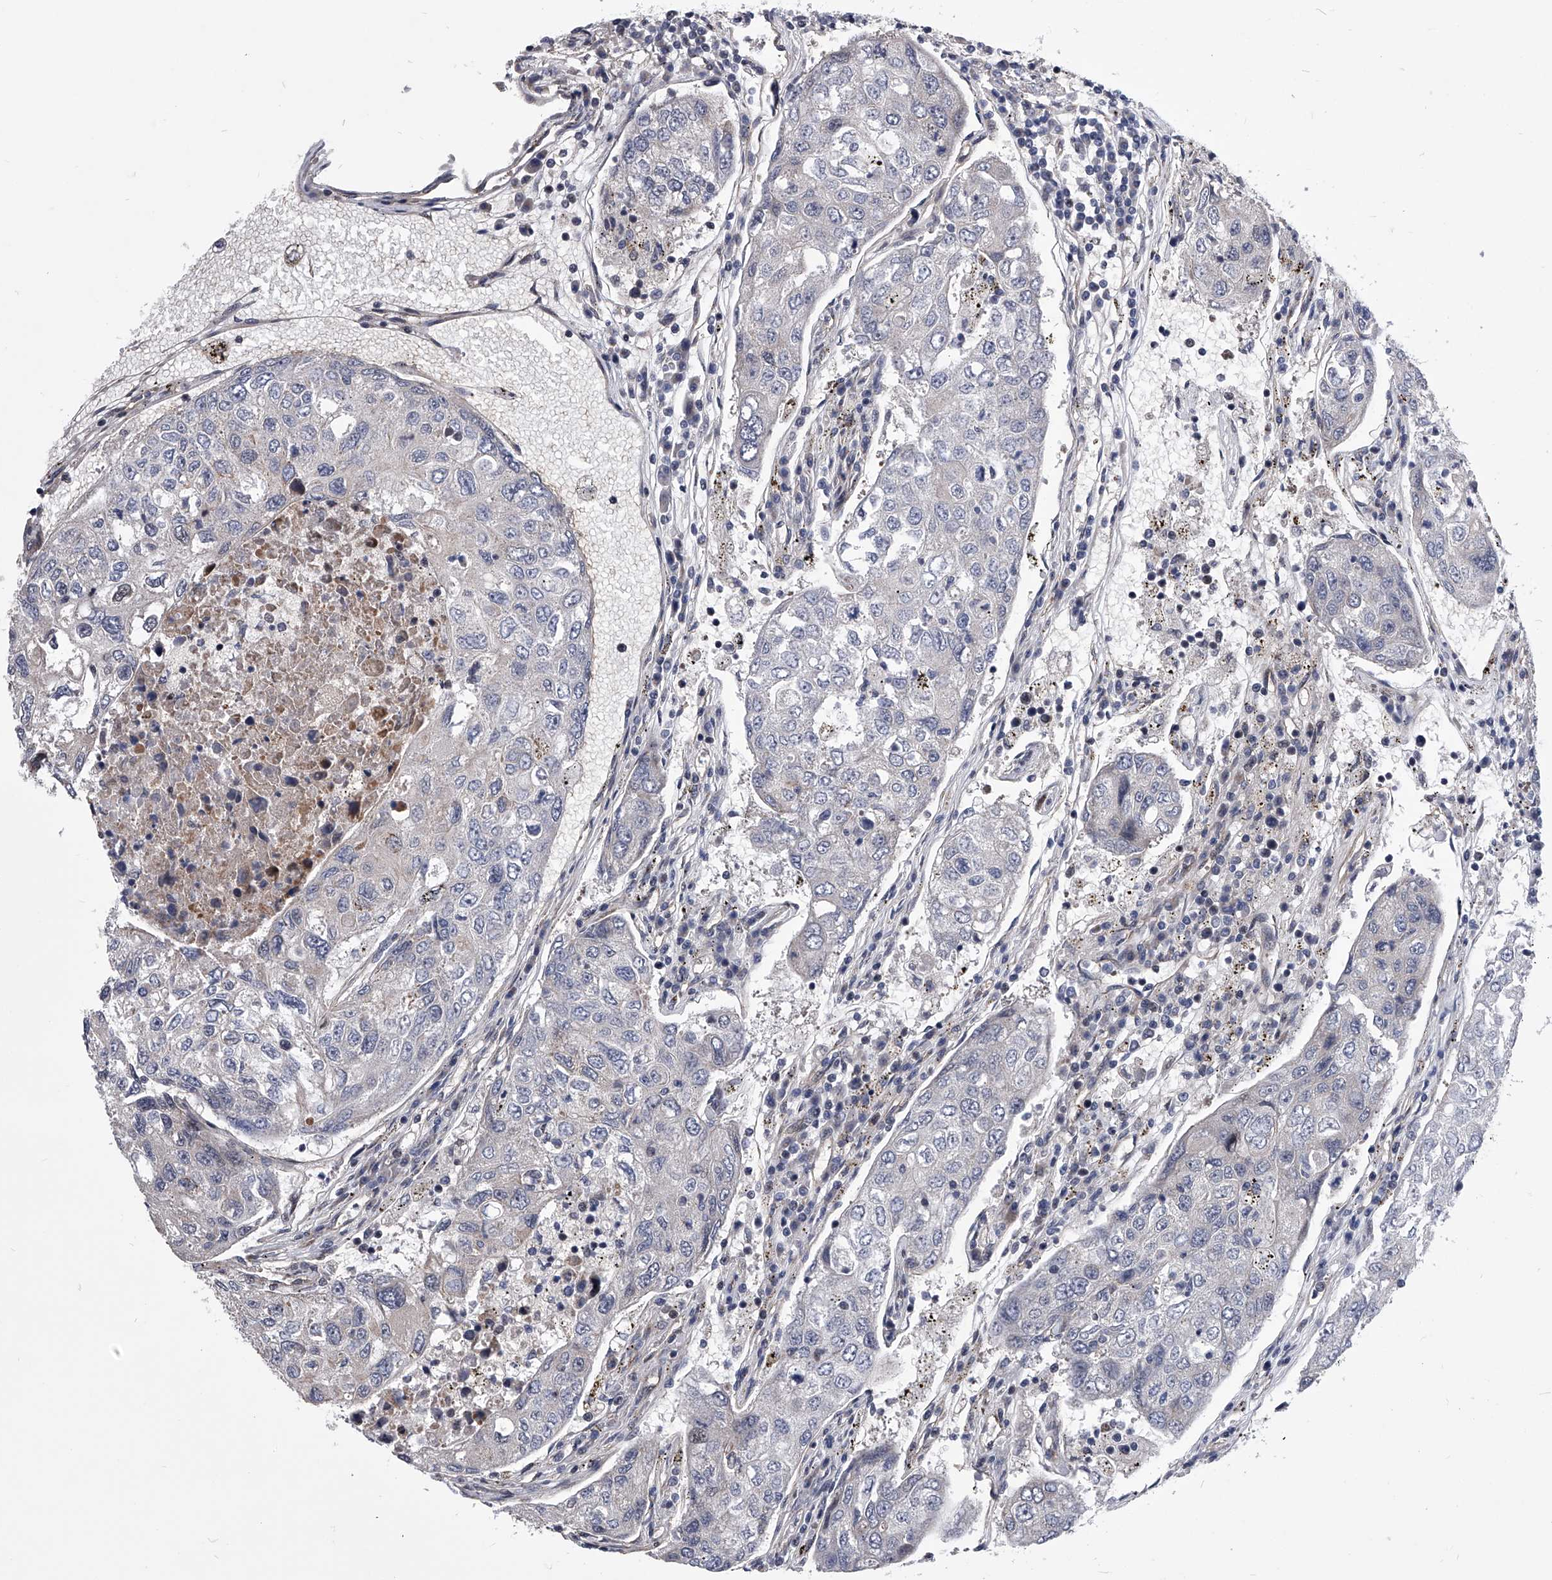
{"staining": {"intensity": "negative", "quantity": "none", "location": "none"}, "tissue": "urothelial cancer", "cell_type": "Tumor cells", "image_type": "cancer", "snomed": [{"axis": "morphology", "description": "Urothelial carcinoma, High grade"}, {"axis": "topography", "description": "Lymph node"}, {"axis": "topography", "description": "Urinary bladder"}], "caption": "Protein analysis of urothelial cancer demonstrates no significant positivity in tumor cells.", "gene": "ZNF76", "patient": {"sex": "male", "age": 51}}